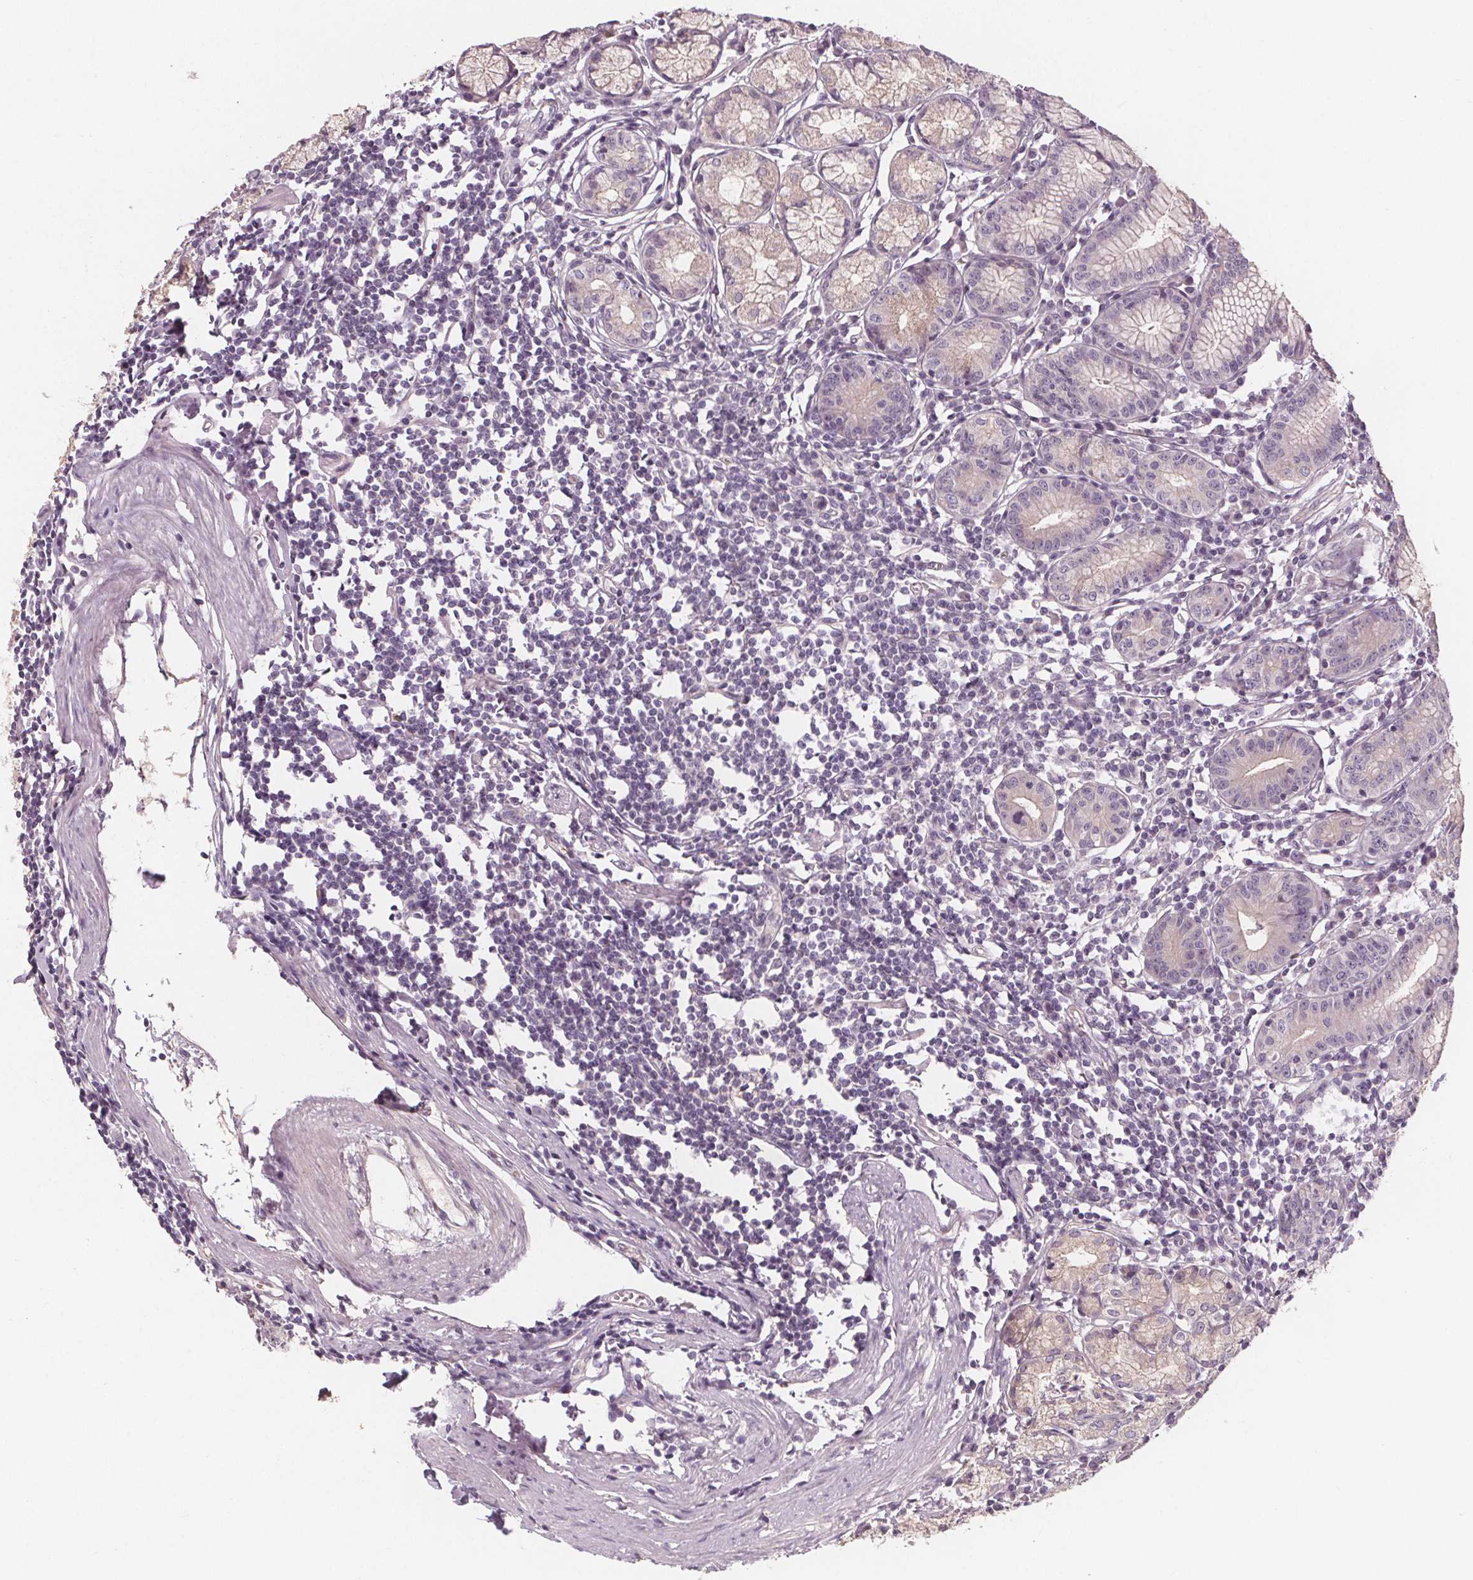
{"staining": {"intensity": "weak", "quantity": "25%-75%", "location": "cytoplasmic/membranous"}, "tissue": "stomach", "cell_type": "Glandular cells", "image_type": "normal", "snomed": [{"axis": "morphology", "description": "Normal tissue, NOS"}, {"axis": "topography", "description": "Stomach"}], "caption": "This histopathology image reveals benign stomach stained with IHC to label a protein in brown. The cytoplasmic/membranous of glandular cells show weak positivity for the protein. Nuclei are counter-stained blue.", "gene": "VNN1", "patient": {"sex": "male", "age": 55}}